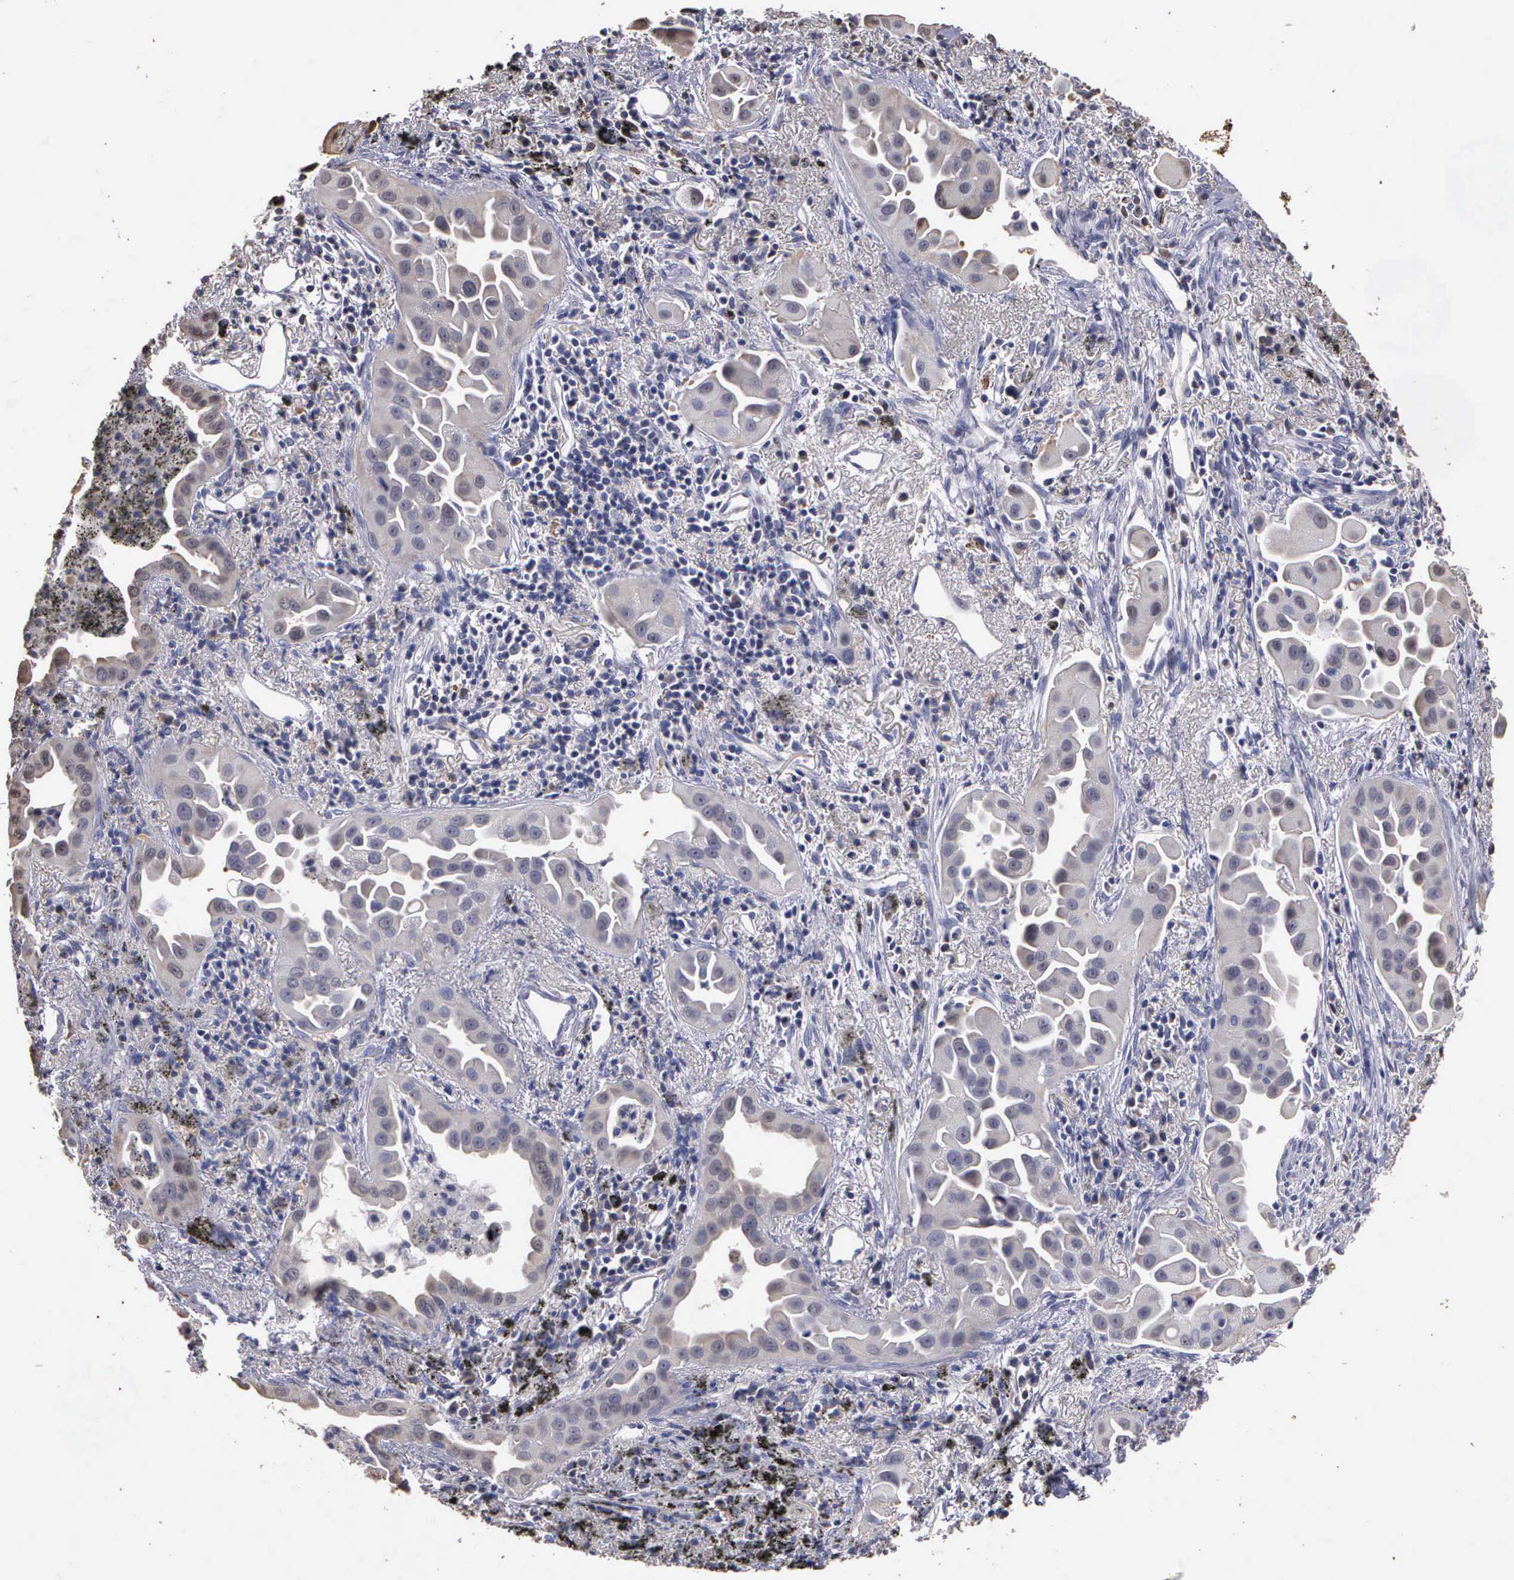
{"staining": {"intensity": "negative", "quantity": "none", "location": "none"}, "tissue": "lung cancer", "cell_type": "Tumor cells", "image_type": "cancer", "snomed": [{"axis": "morphology", "description": "Adenocarcinoma, NOS"}, {"axis": "topography", "description": "Lung"}], "caption": "Immunohistochemistry (IHC) histopathology image of human adenocarcinoma (lung) stained for a protein (brown), which shows no expression in tumor cells.", "gene": "ENO3", "patient": {"sex": "male", "age": 68}}